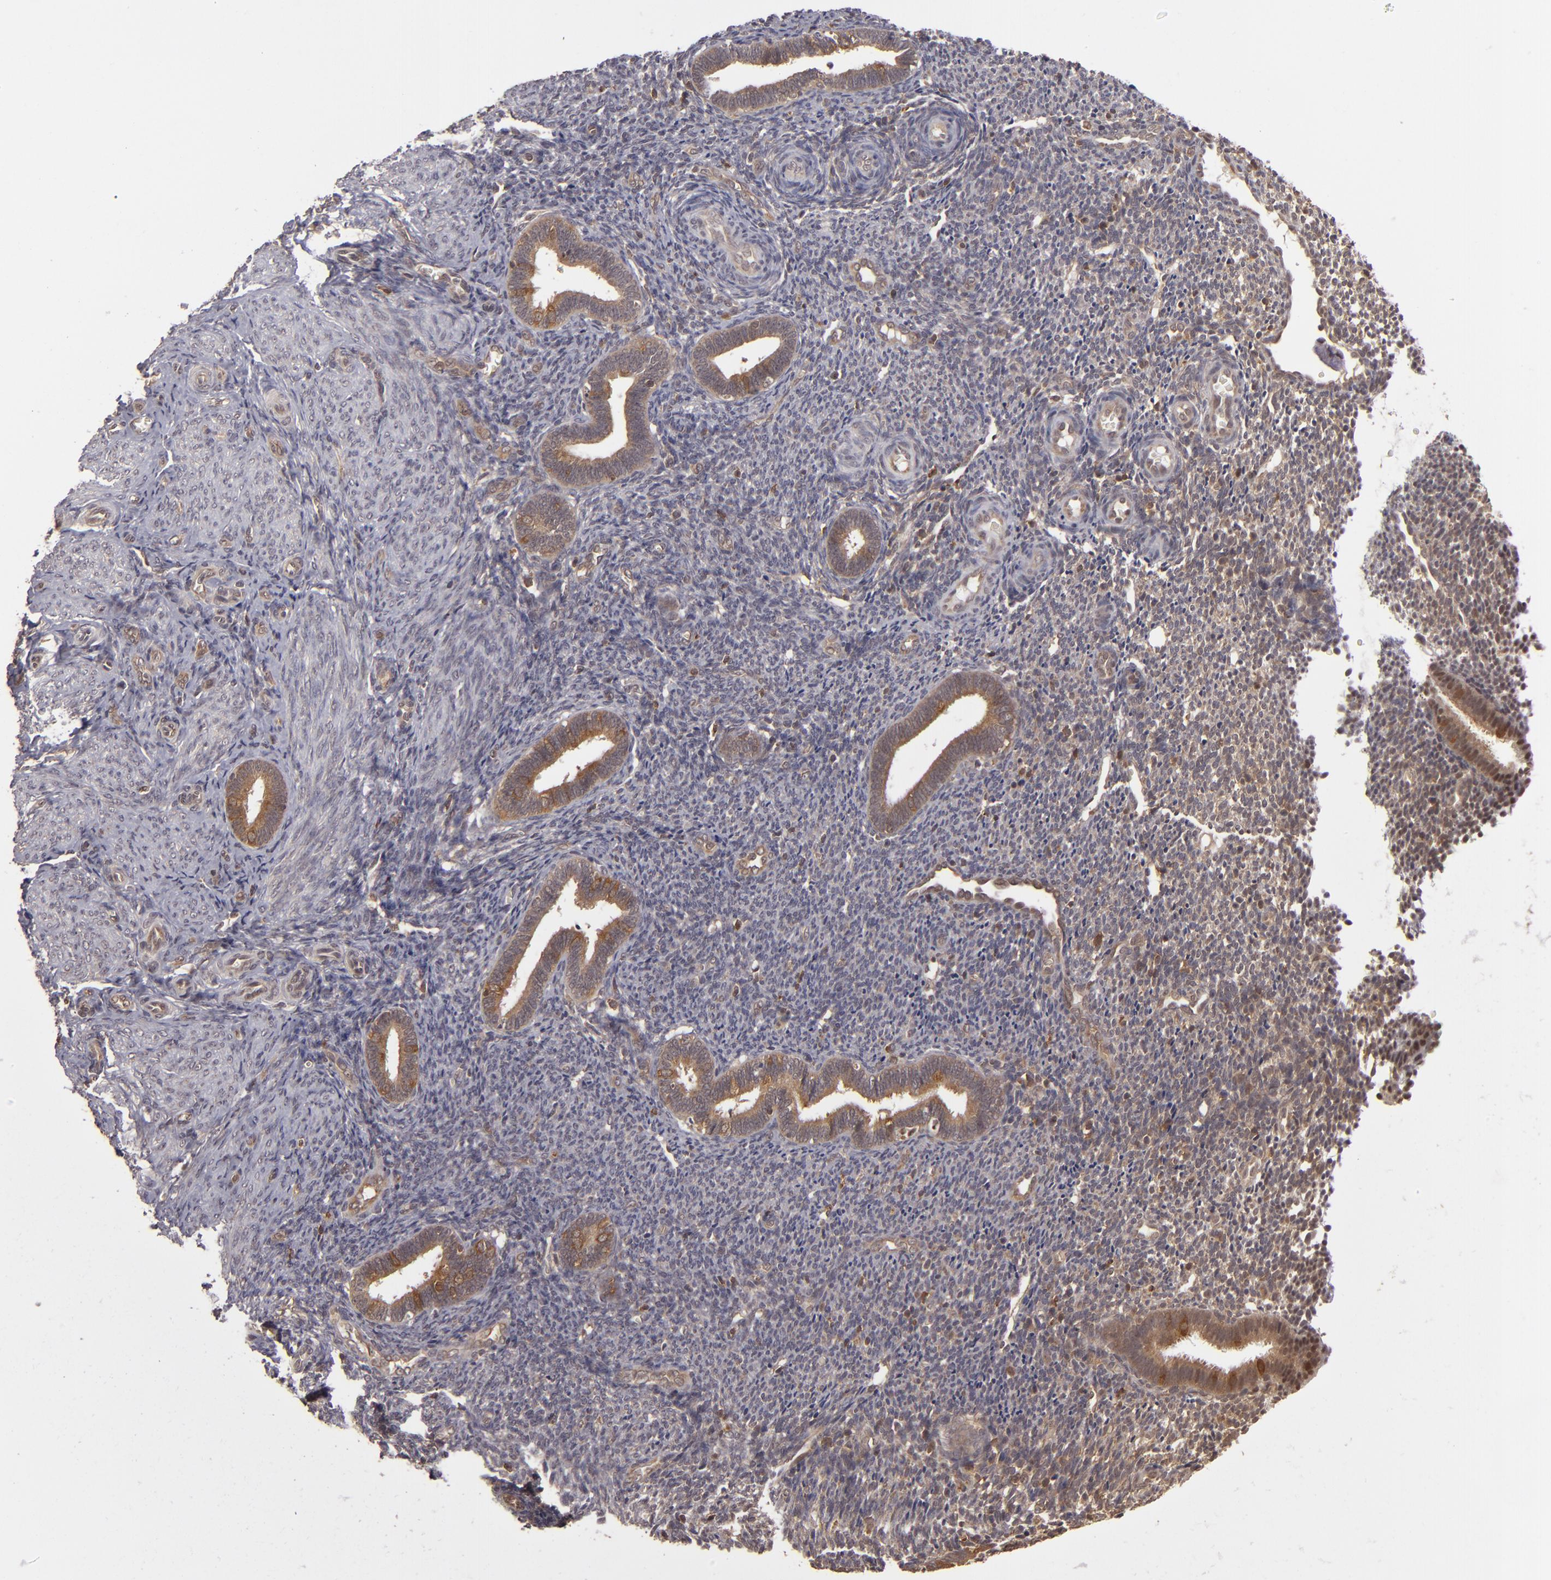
{"staining": {"intensity": "weak", "quantity": "<25%", "location": "cytoplasmic/membranous"}, "tissue": "endometrium", "cell_type": "Cells in endometrial stroma", "image_type": "normal", "snomed": [{"axis": "morphology", "description": "Normal tissue, NOS"}, {"axis": "topography", "description": "Endometrium"}], "caption": "The immunohistochemistry (IHC) image has no significant staining in cells in endometrial stroma of endometrium.", "gene": "MAPK3", "patient": {"sex": "female", "age": 27}}